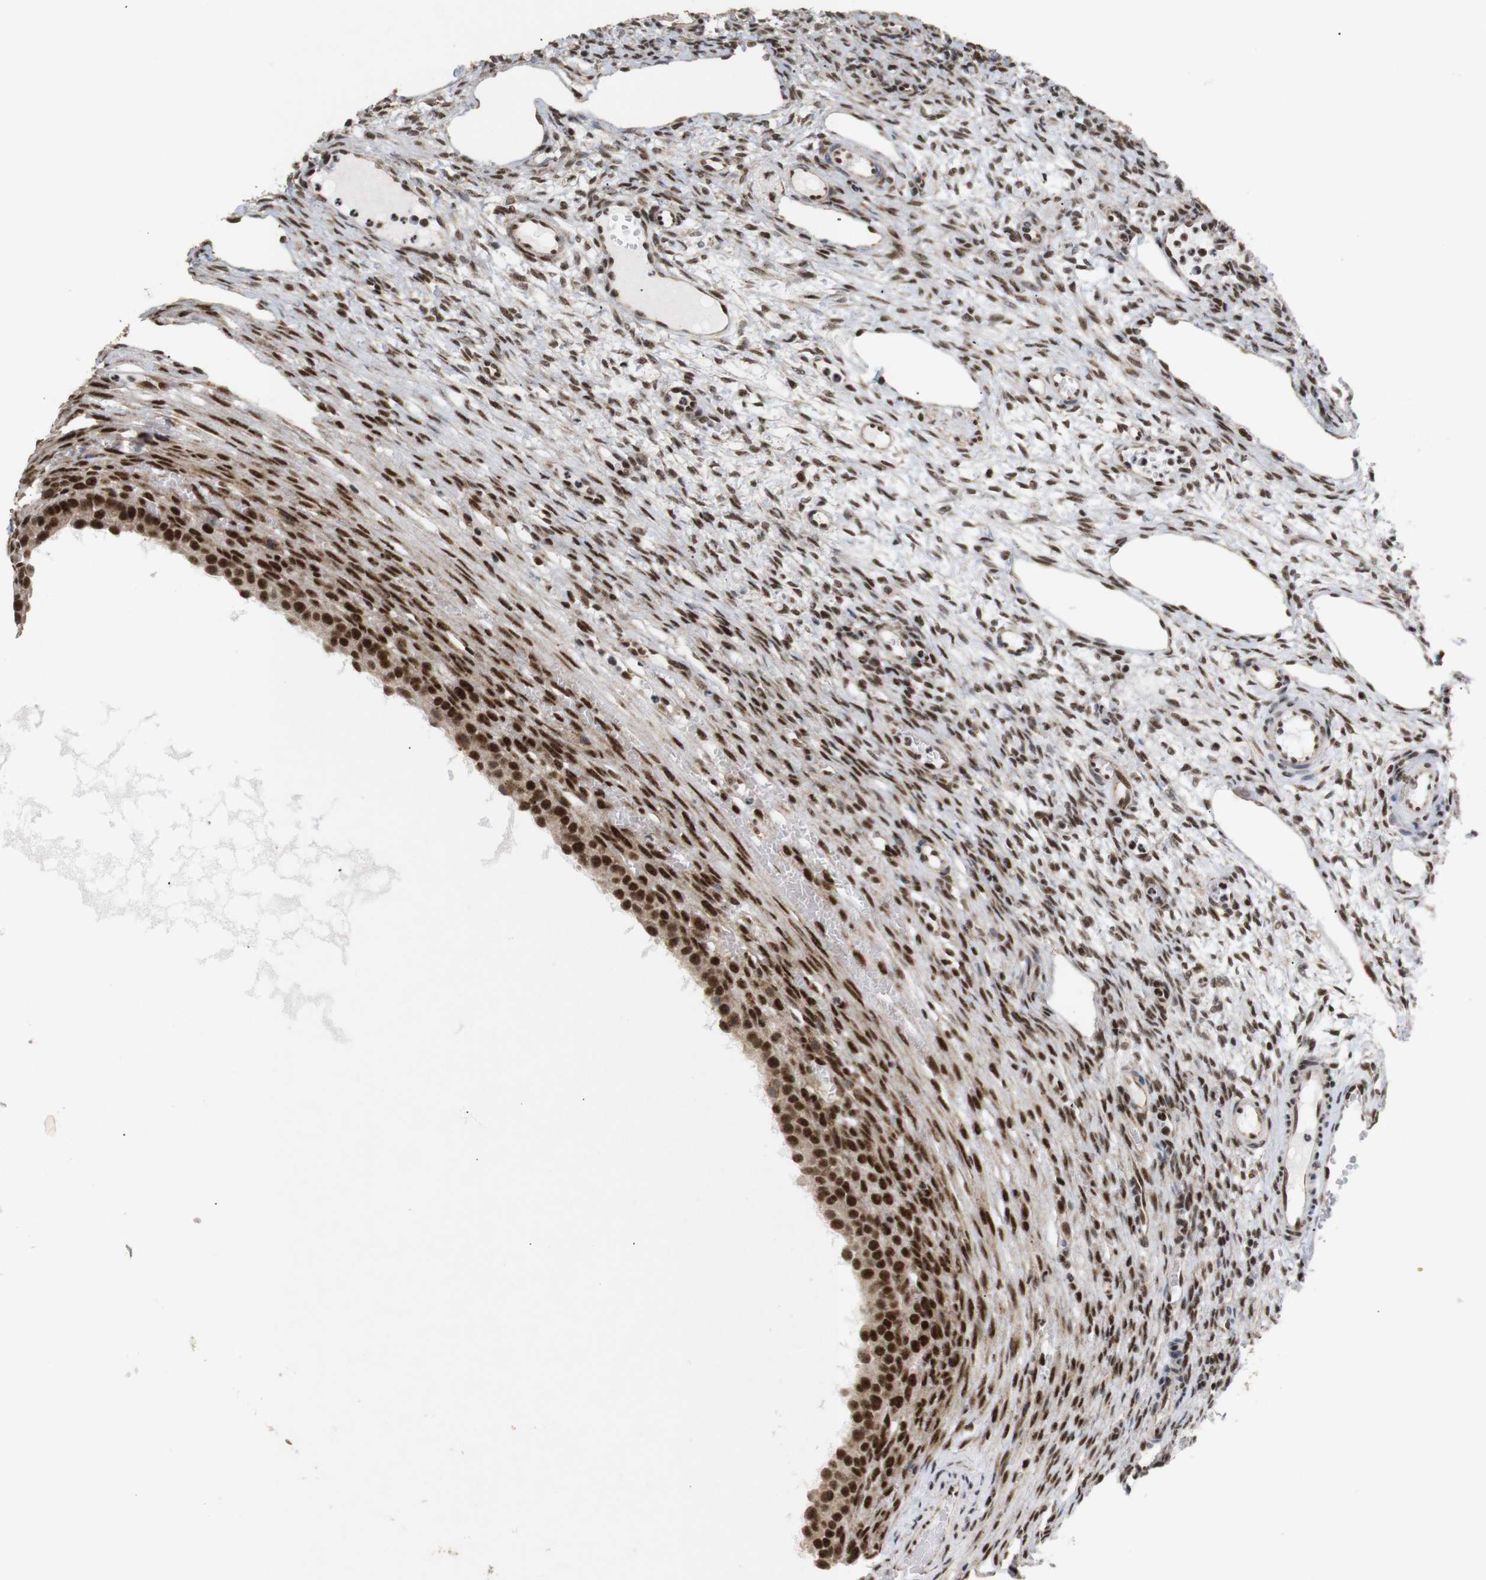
{"staining": {"intensity": "weak", "quantity": "25%-75%", "location": "nuclear"}, "tissue": "ovary", "cell_type": "Ovarian stroma cells", "image_type": "normal", "snomed": [{"axis": "morphology", "description": "Normal tissue, NOS"}, {"axis": "topography", "description": "Ovary"}], "caption": "Normal ovary displays weak nuclear expression in approximately 25%-75% of ovarian stroma cells, visualized by immunohistochemistry. The staining was performed using DAB (3,3'-diaminobenzidine) to visualize the protein expression in brown, while the nuclei were stained in blue with hematoxylin (Magnification: 20x).", "gene": "PYM1", "patient": {"sex": "female", "age": 33}}